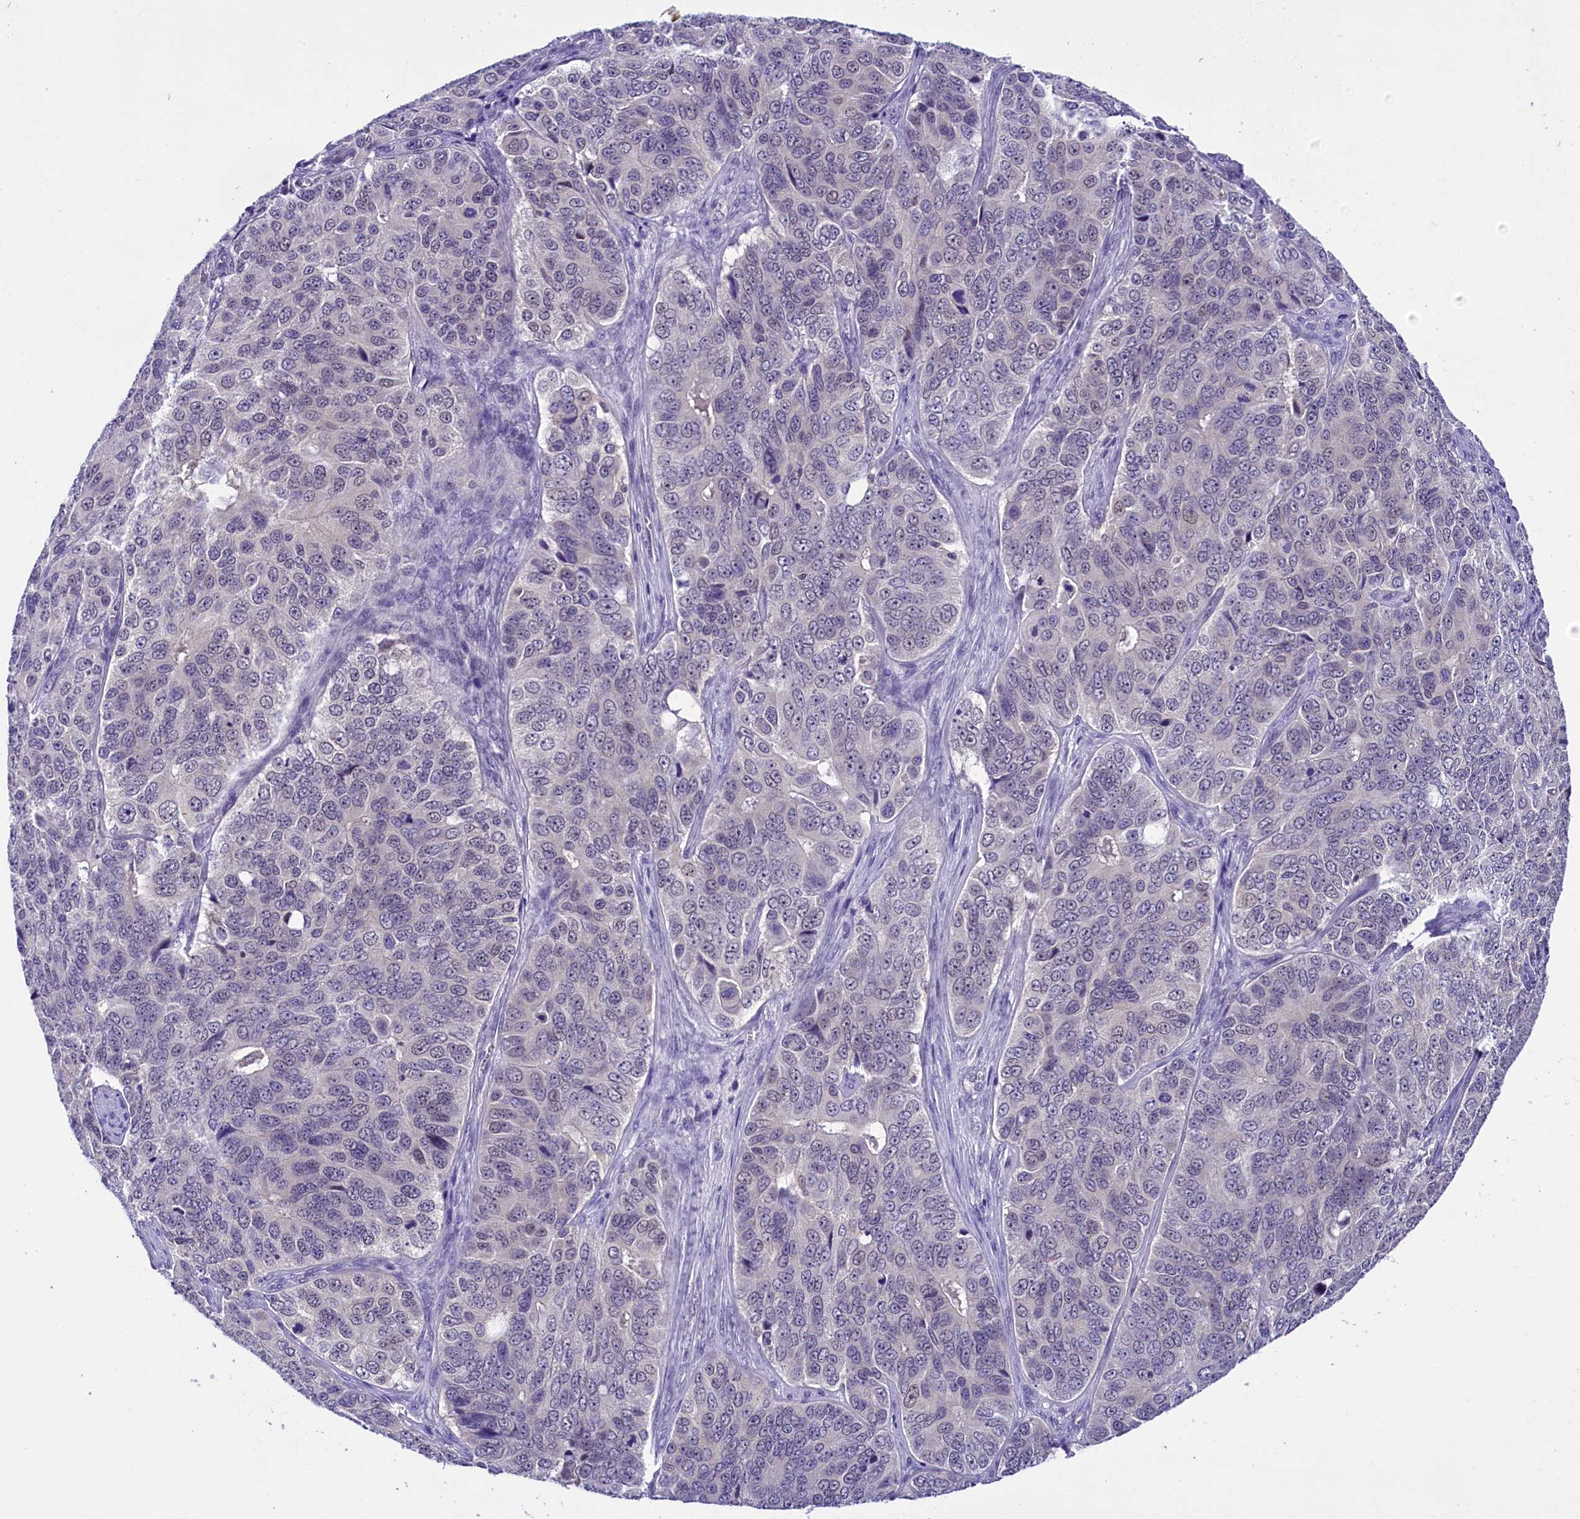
{"staining": {"intensity": "negative", "quantity": "none", "location": "none"}, "tissue": "ovarian cancer", "cell_type": "Tumor cells", "image_type": "cancer", "snomed": [{"axis": "morphology", "description": "Carcinoma, endometroid"}, {"axis": "topography", "description": "Ovary"}], "caption": "Protein analysis of ovarian endometroid carcinoma reveals no significant staining in tumor cells.", "gene": "IQCN", "patient": {"sex": "female", "age": 51}}